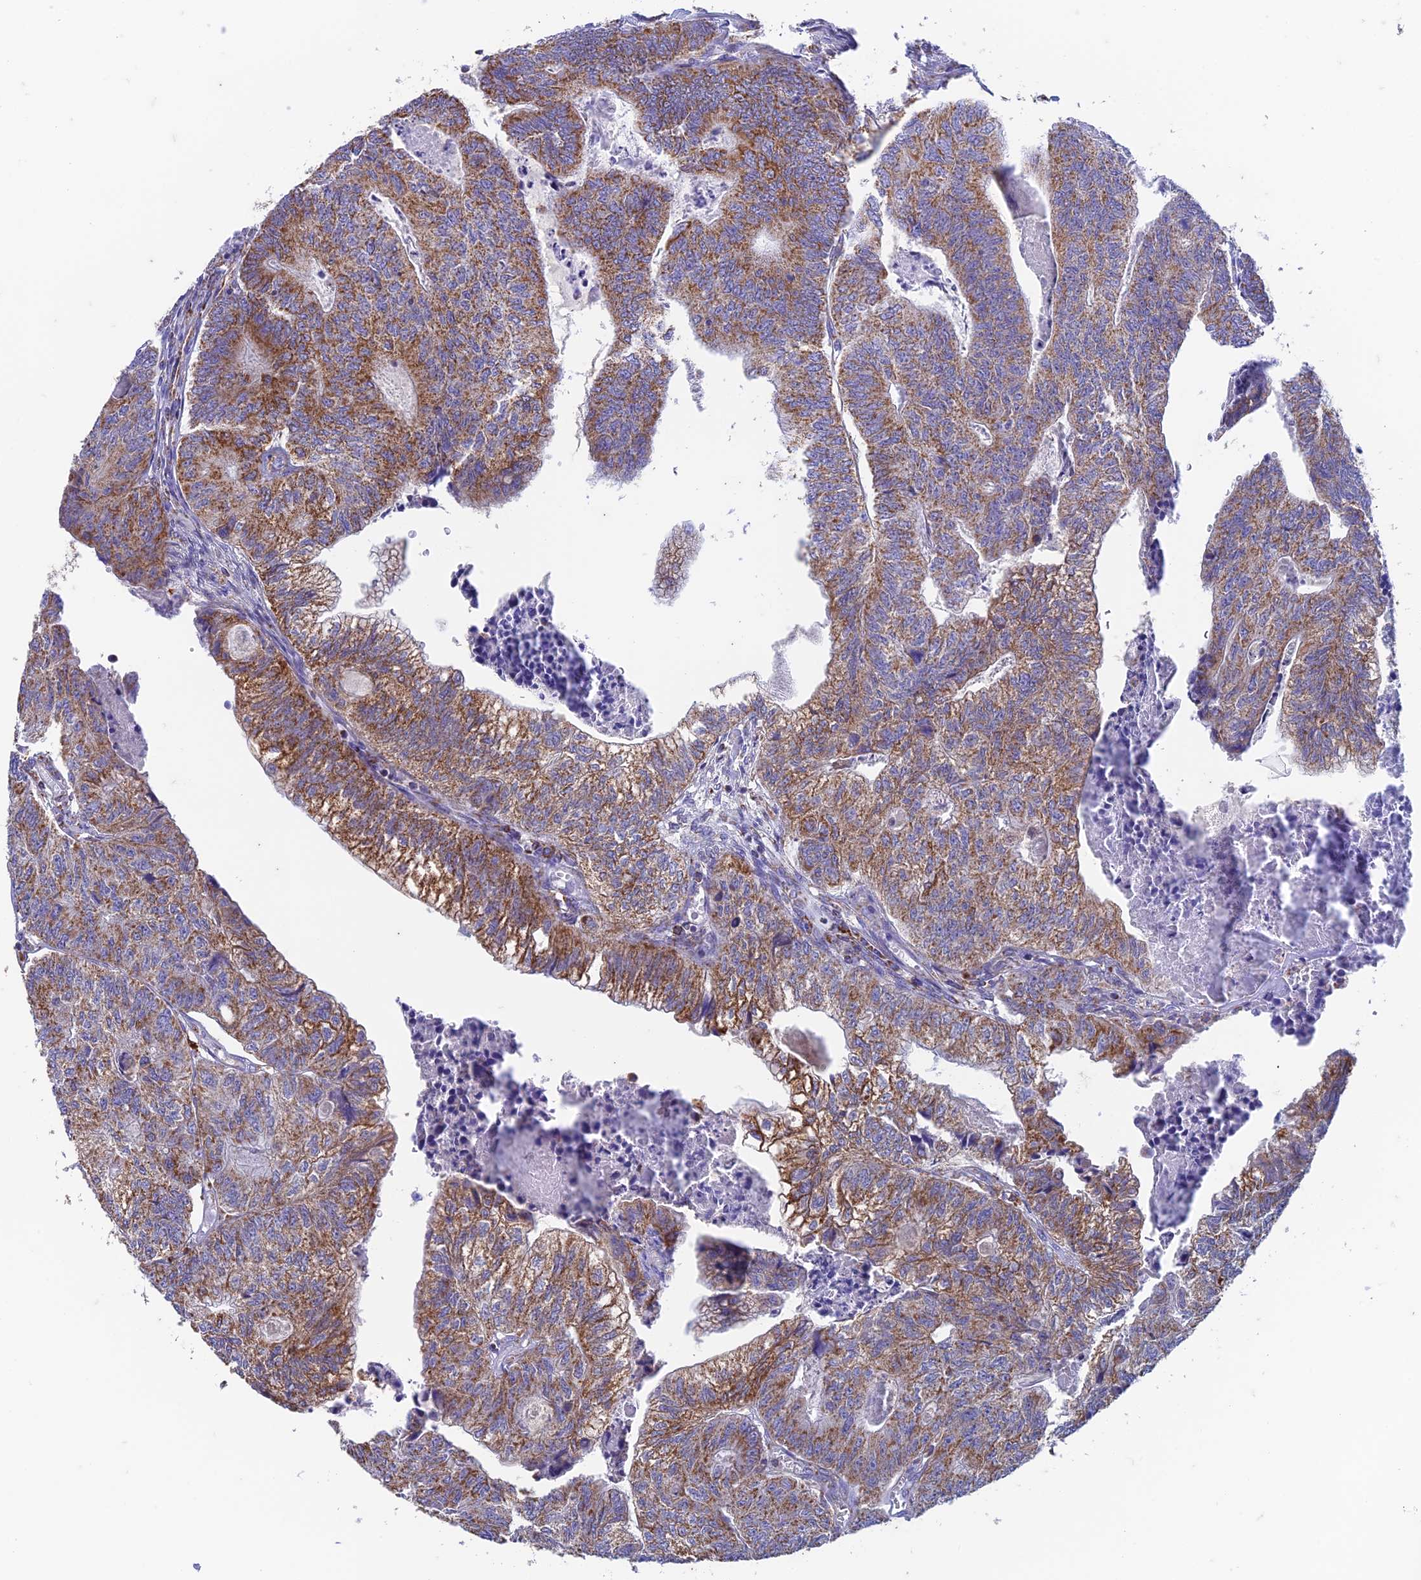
{"staining": {"intensity": "moderate", "quantity": ">75%", "location": "cytoplasmic/membranous"}, "tissue": "colorectal cancer", "cell_type": "Tumor cells", "image_type": "cancer", "snomed": [{"axis": "morphology", "description": "Adenocarcinoma, NOS"}, {"axis": "topography", "description": "Colon"}], "caption": "Colorectal adenocarcinoma stained for a protein exhibits moderate cytoplasmic/membranous positivity in tumor cells.", "gene": "ZNF181", "patient": {"sex": "female", "age": 67}}